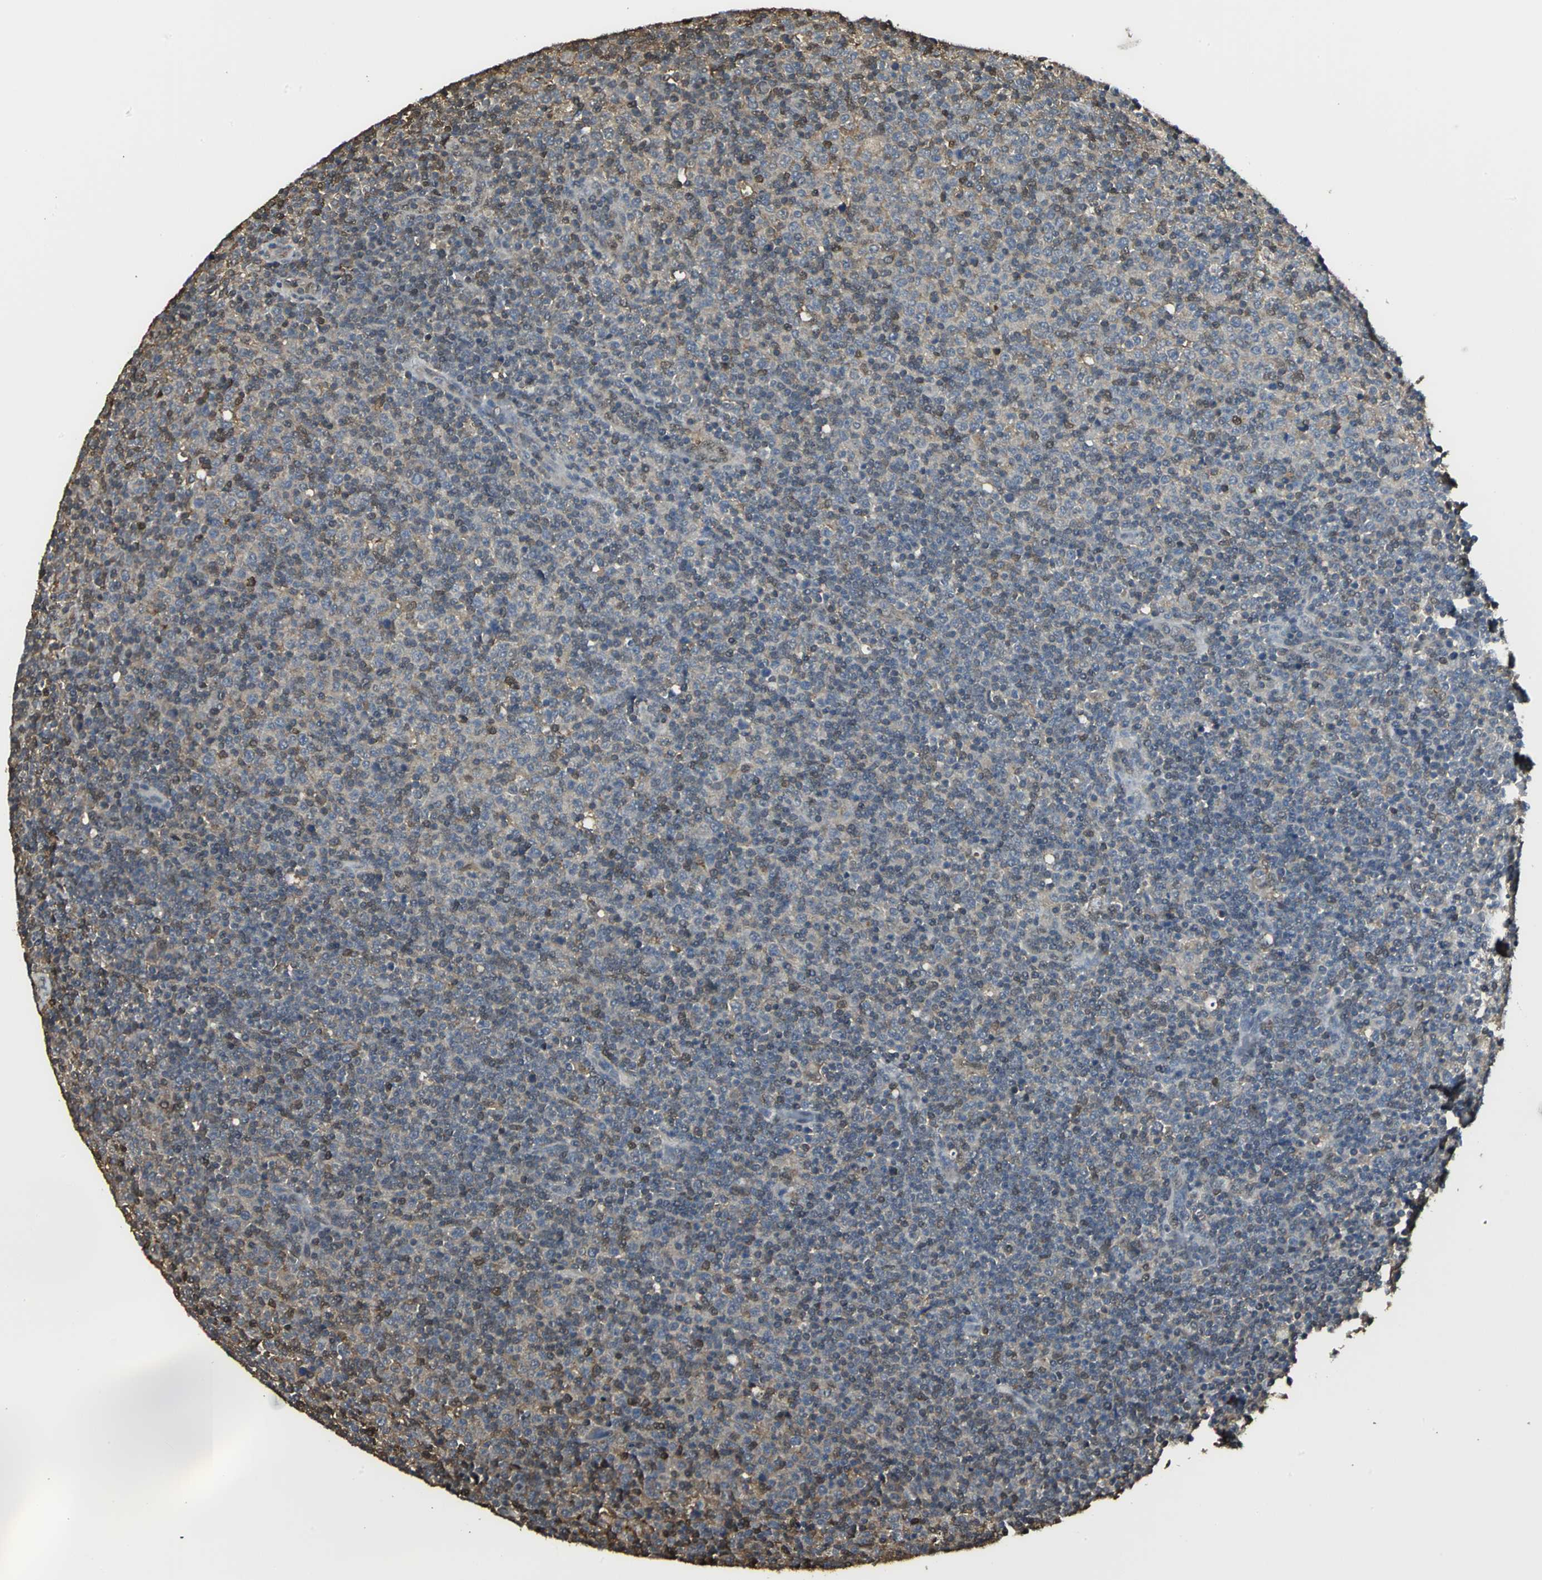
{"staining": {"intensity": "moderate", "quantity": "25%-75%", "location": "cytoplasmic/membranous"}, "tissue": "lymphoma", "cell_type": "Tumor cells", "image_type": "cancer", "snomed": [{"axis": "morphology", "description": "Malignant lymphoma, non-Hodgkin's type, Low grade"}, {"axis": "topography", "description": "Lymph node"}], "caption": "Immunohistochemistry micrograph of malignant lymphoma, non-Hodgkin's type (low-grade) stained for a protein (brown), which exhibits medium levels of moderate cytoplasmic/membranous staining in about 25%-75% of tumor cells.", "gene": "PARK7", "patient": {"sex": "male", "age": 70}}